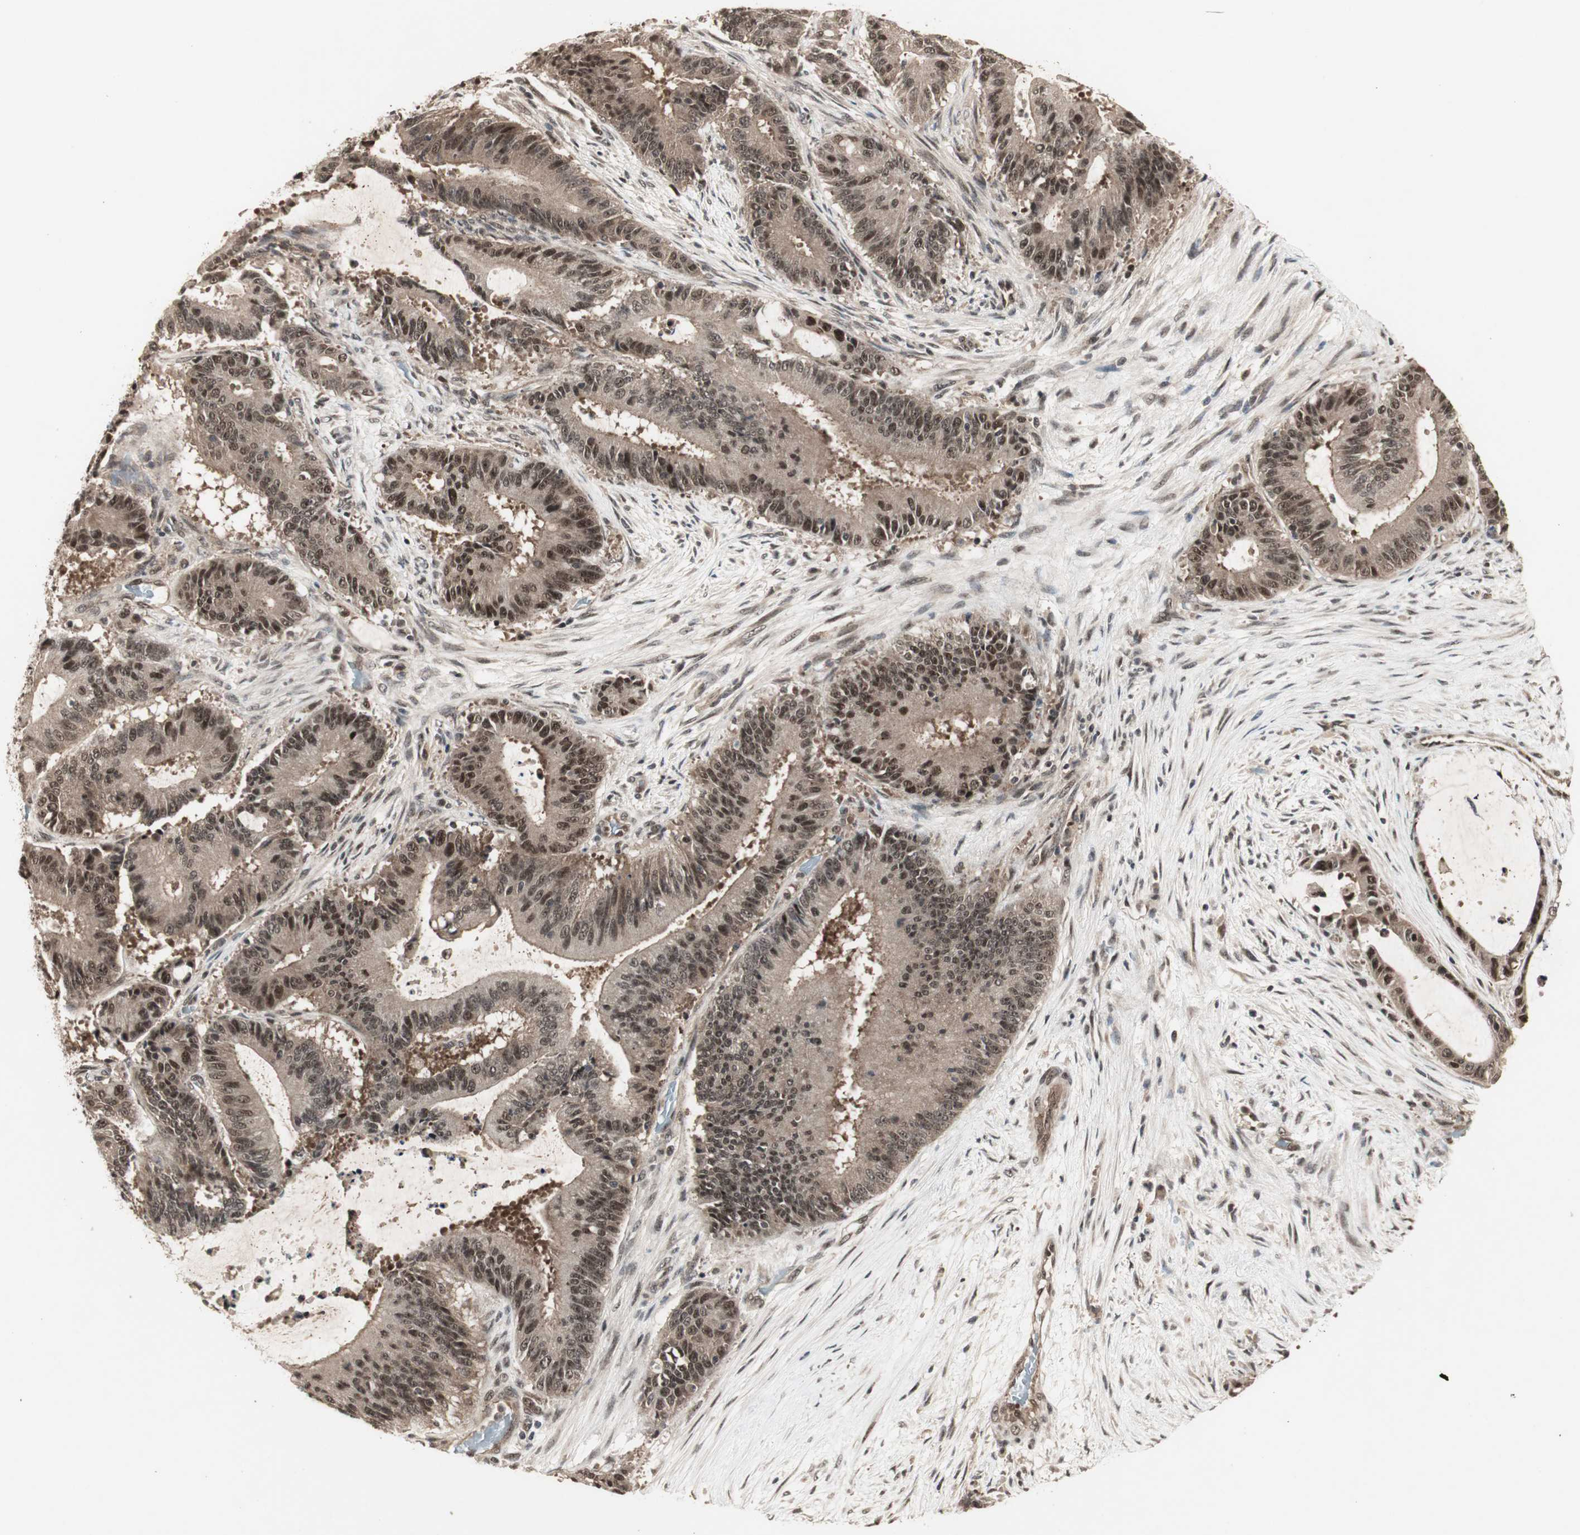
{"staining": {"intensity": "moderate", "quantity": ">75%", "location": "cytoplasmic/membranous,nuclear"}, "tissue": "liver cancer", "cell_type": "Tumor cells", "image_type": "cancer", "snomed": [{"axis": "morphology", "description": "Cholangiocarcinoma"}, {"axis": "topography", "description": "Liver"}], "caption": "This photomicrograph shows IHC staining of liver cancer (cholangiocarcinoma), with medium moderate cytoplasmic/membranous and nuclear expression in approximately >75% of tumor cells.", "gene": "CSNK2B", "patient": {"sex": "female", "age": 73}}